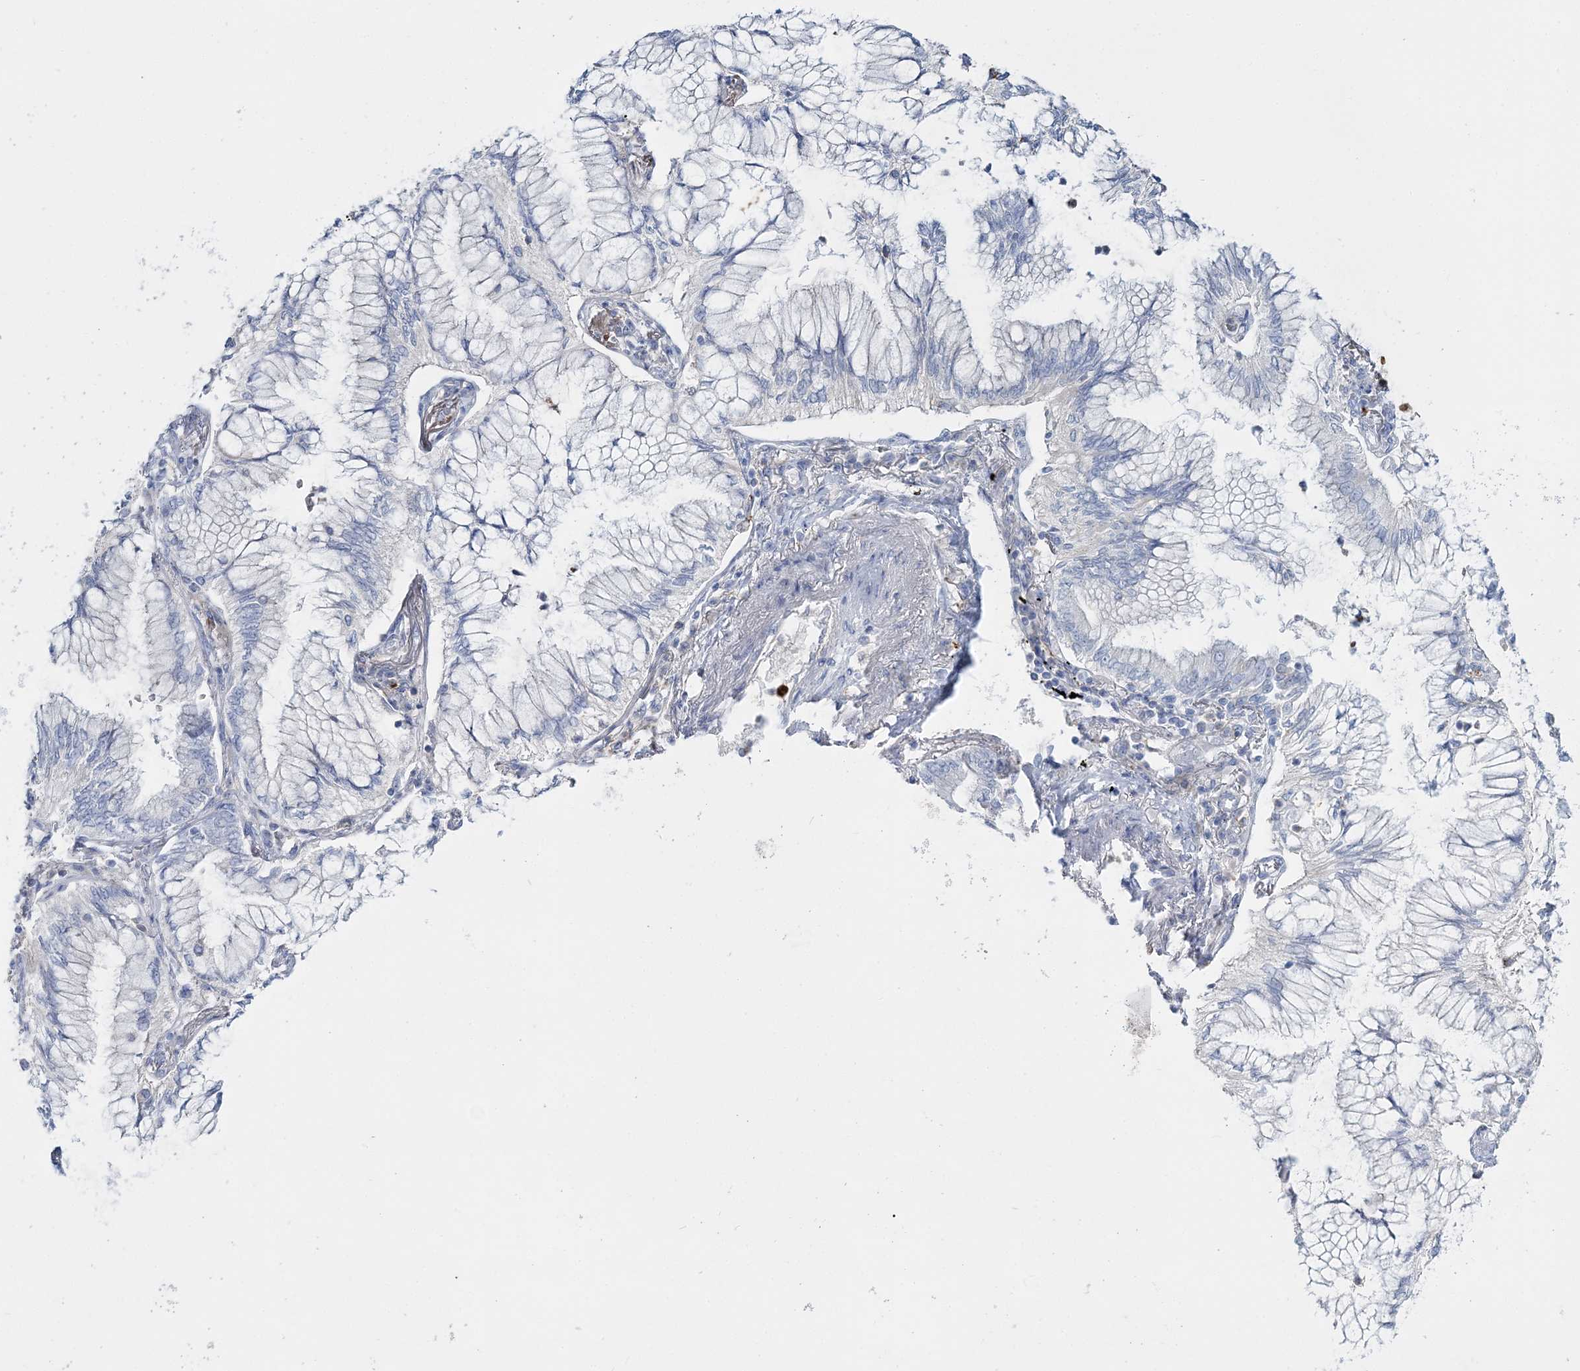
{"staining": {"intensity": "negative", "quantity": "none", "location": "none"}, "tissue": "lung cancer", "cell_type": "Tumor cells", "image_type": "cancer", "snomed": [{"axis": "morphology", "description": "Adenocarcinoma, NOS"}, {"axis": "topography", "description": "Lung"}], "caption": "A high-resolution histopathology image shows IHC staining of lung cancer (adenocarcinoma), which reveals no significant expression in tumor cells.", "gene": "WDSUB1", "patient": {"sex": "female", "age": 70}}